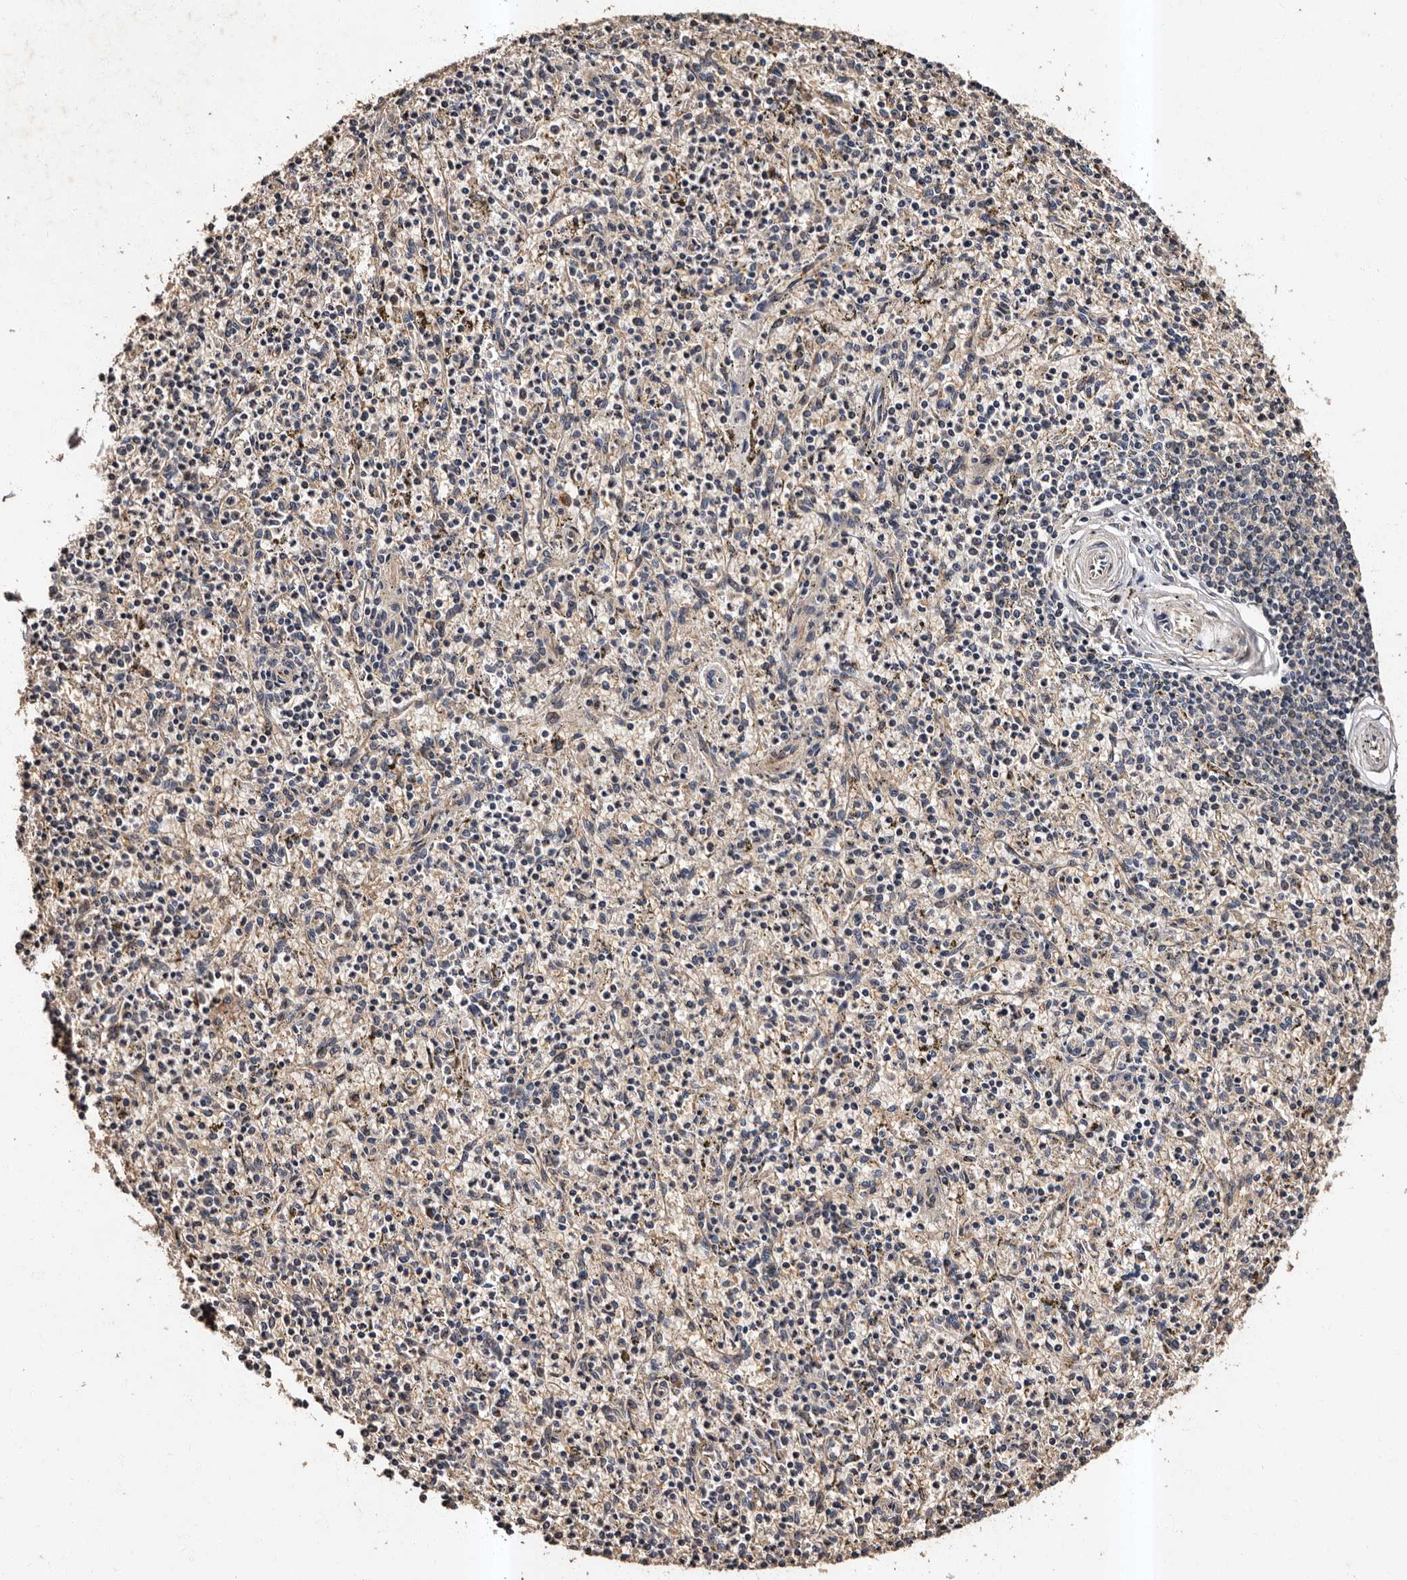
{"staining": {"intensity": "weak", "quantity": "<25%", "location": "cytoplasmic/membranous"}, "tissue": "spleen", "cell_type": "Cells in red pulp", "image_type": "normal", "snomed": [{"axis": "morphology", "description": "Normal tissue, NOS"}, {"axis": "topography", "description": "Spleen"}], "caption": "Immunohistochemistry photomicrograph of benign spleen stained for a protein (brown), which displays no expression in cells in red pulp.", "gene": "ADCK5", "patient": {"sex": "male", "age": 72}}